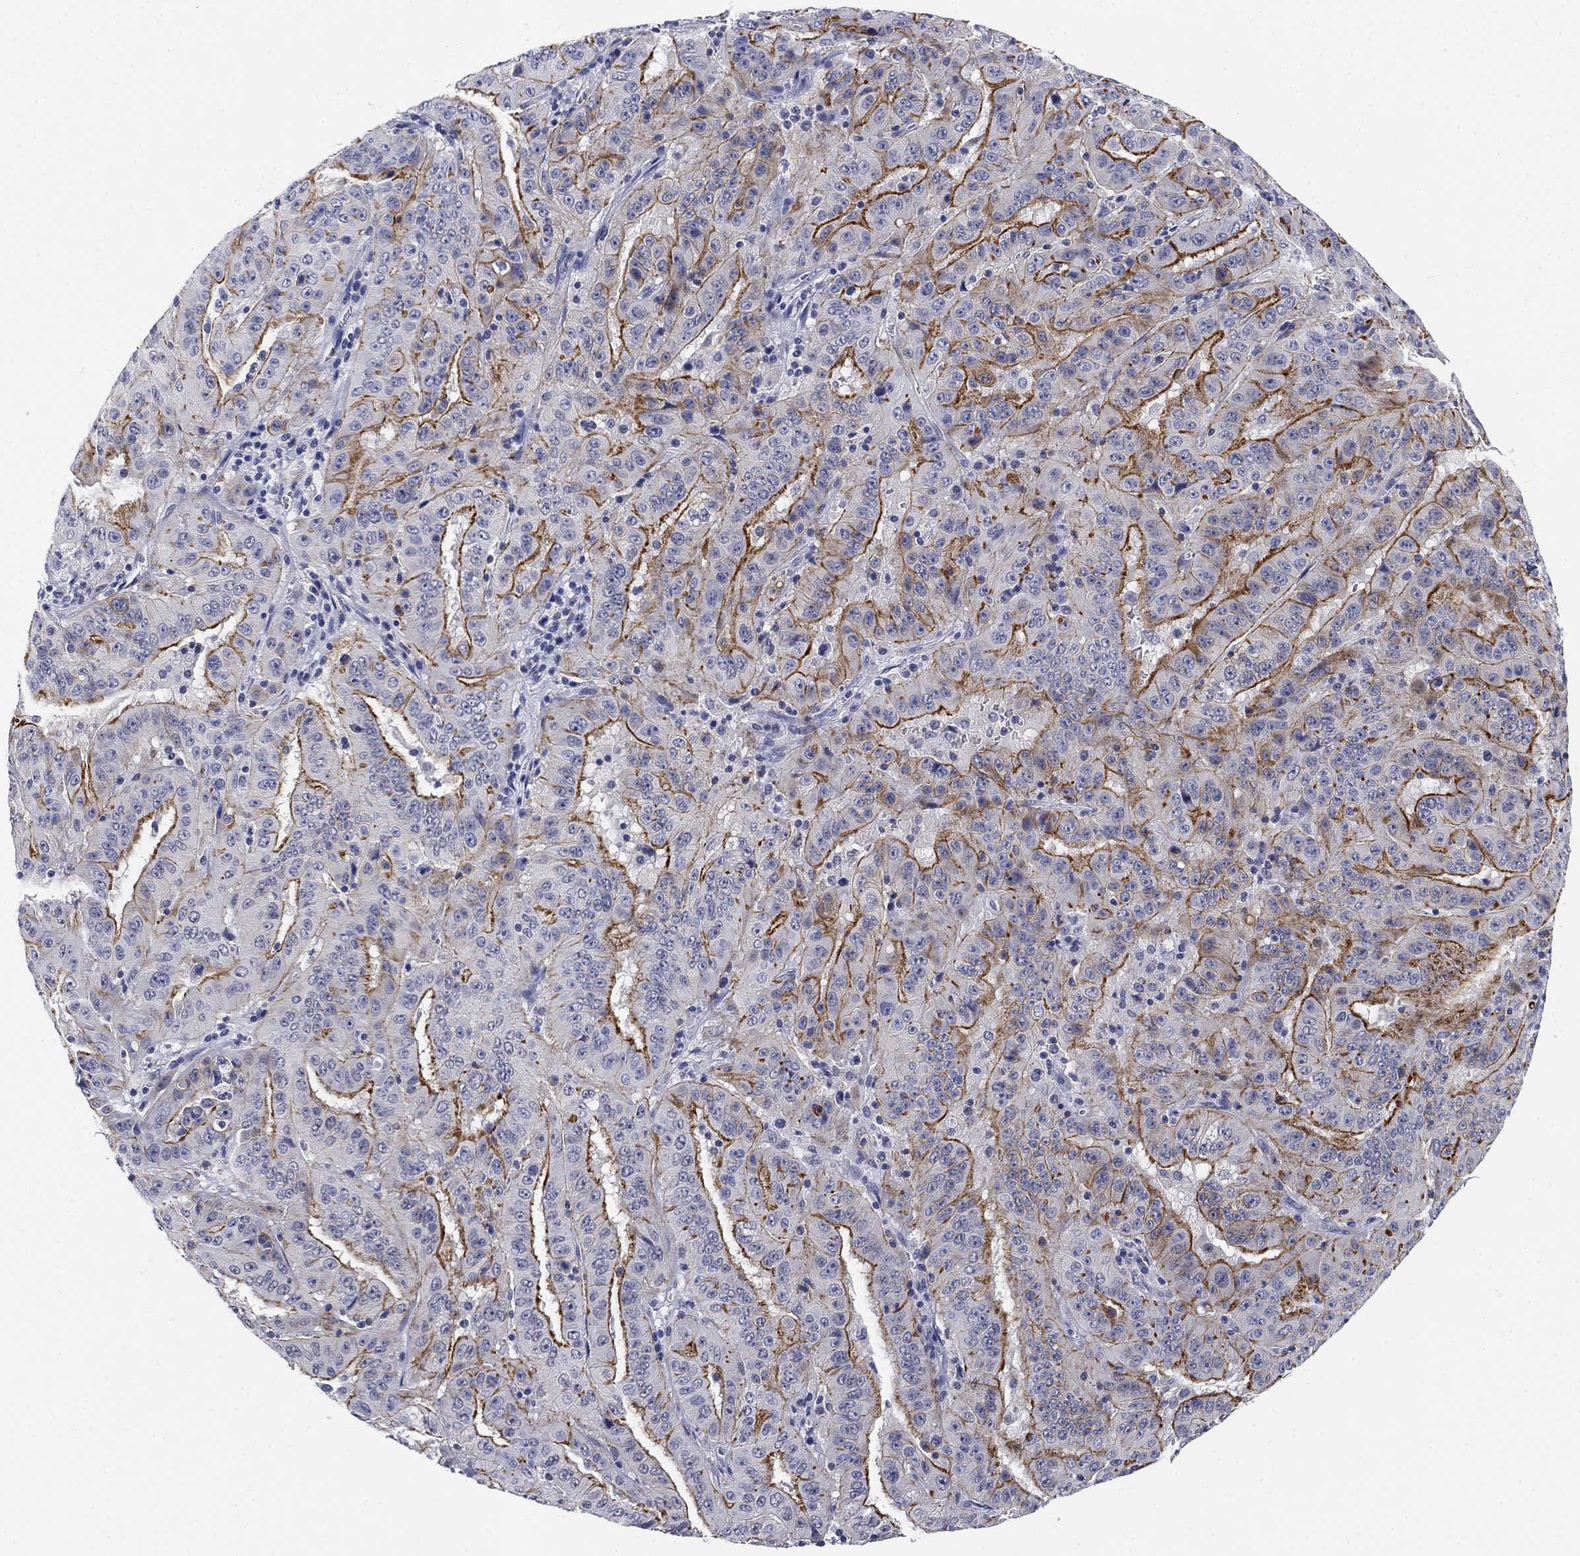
{"staining": {"intensity": "strong", "quantity": "25%-75%", "location": "cytoplasmic/membranous"}, "tissue": "pancreatic cancer", "cell_type": "Tumor cells", "image_type": "cancer", "snomed": [{"axis": "morphology", "description": "Adenocarcinoma, NOS"}, {"axis": "topography", "description": "Pancreas"}], "caption": "Human pancreatic cancer stained with a protein marker demonstrates strong staining in tumor cells.", "gene": "OTUB2", "patient": {"sex": "male", "age": 63}}